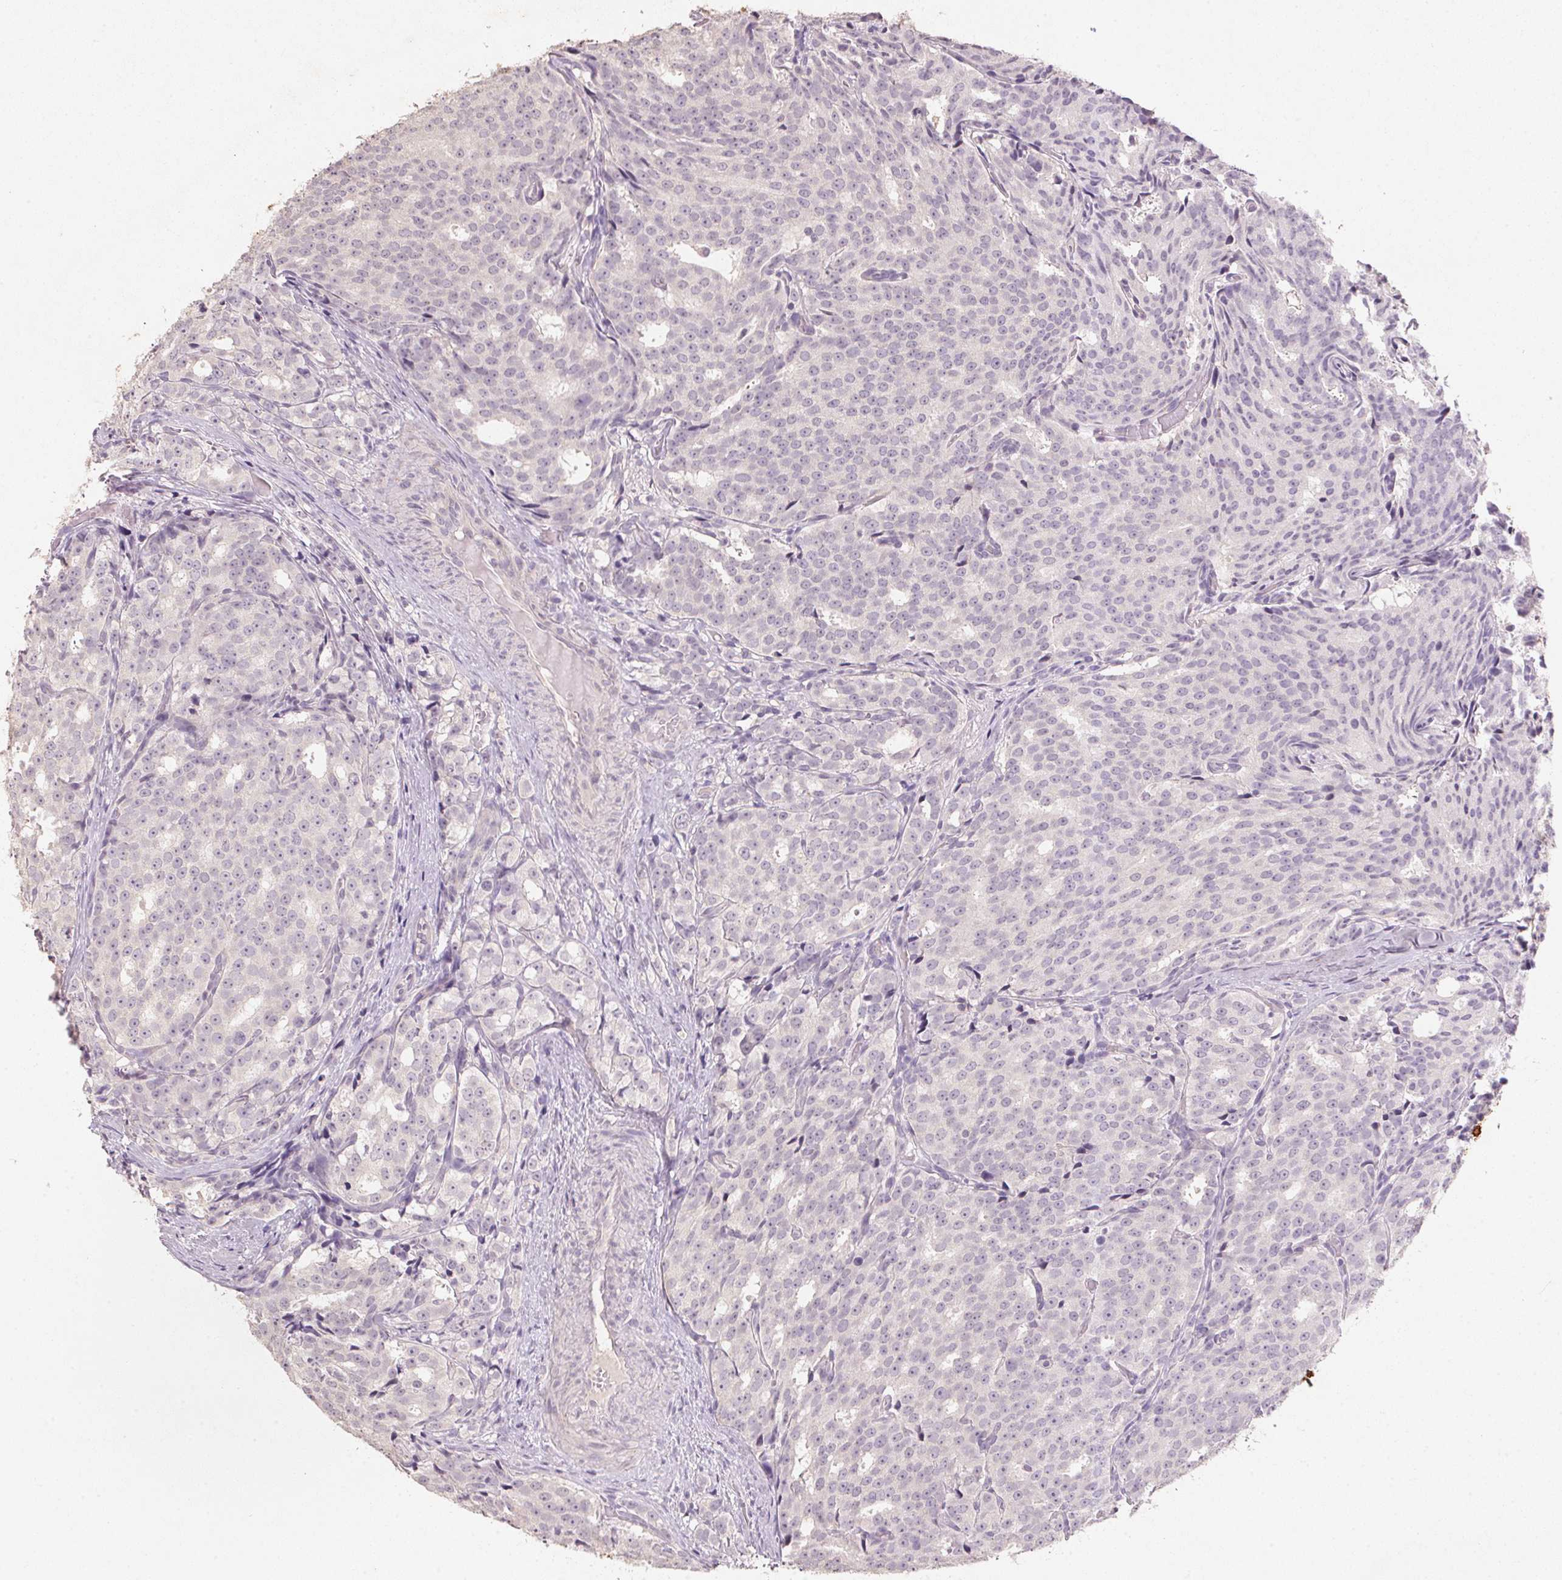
{"staining": {"intensity": "negative", "quantity": "none", "location": "none"}, "tissue": "prostate cancer", "cell_type": "Tumor cells", "image_type": "cancer", "snomed": [{"axis": "morphology", "description": "Adenocarcinoma, High grade"}, {"axis": "topography", "description": "Prostate"}], "caption": "There is no significant expression in tumor cells of adenocarcinoma (high-grade) (prostate). The staining was performed using DAB to visualize the protein expression in brown, while the nuclei were stained in blue with hematoxylin (Magnification: 20x).", "gene": "CXCL5", "patient": {"sex": "male", "age": 53}}